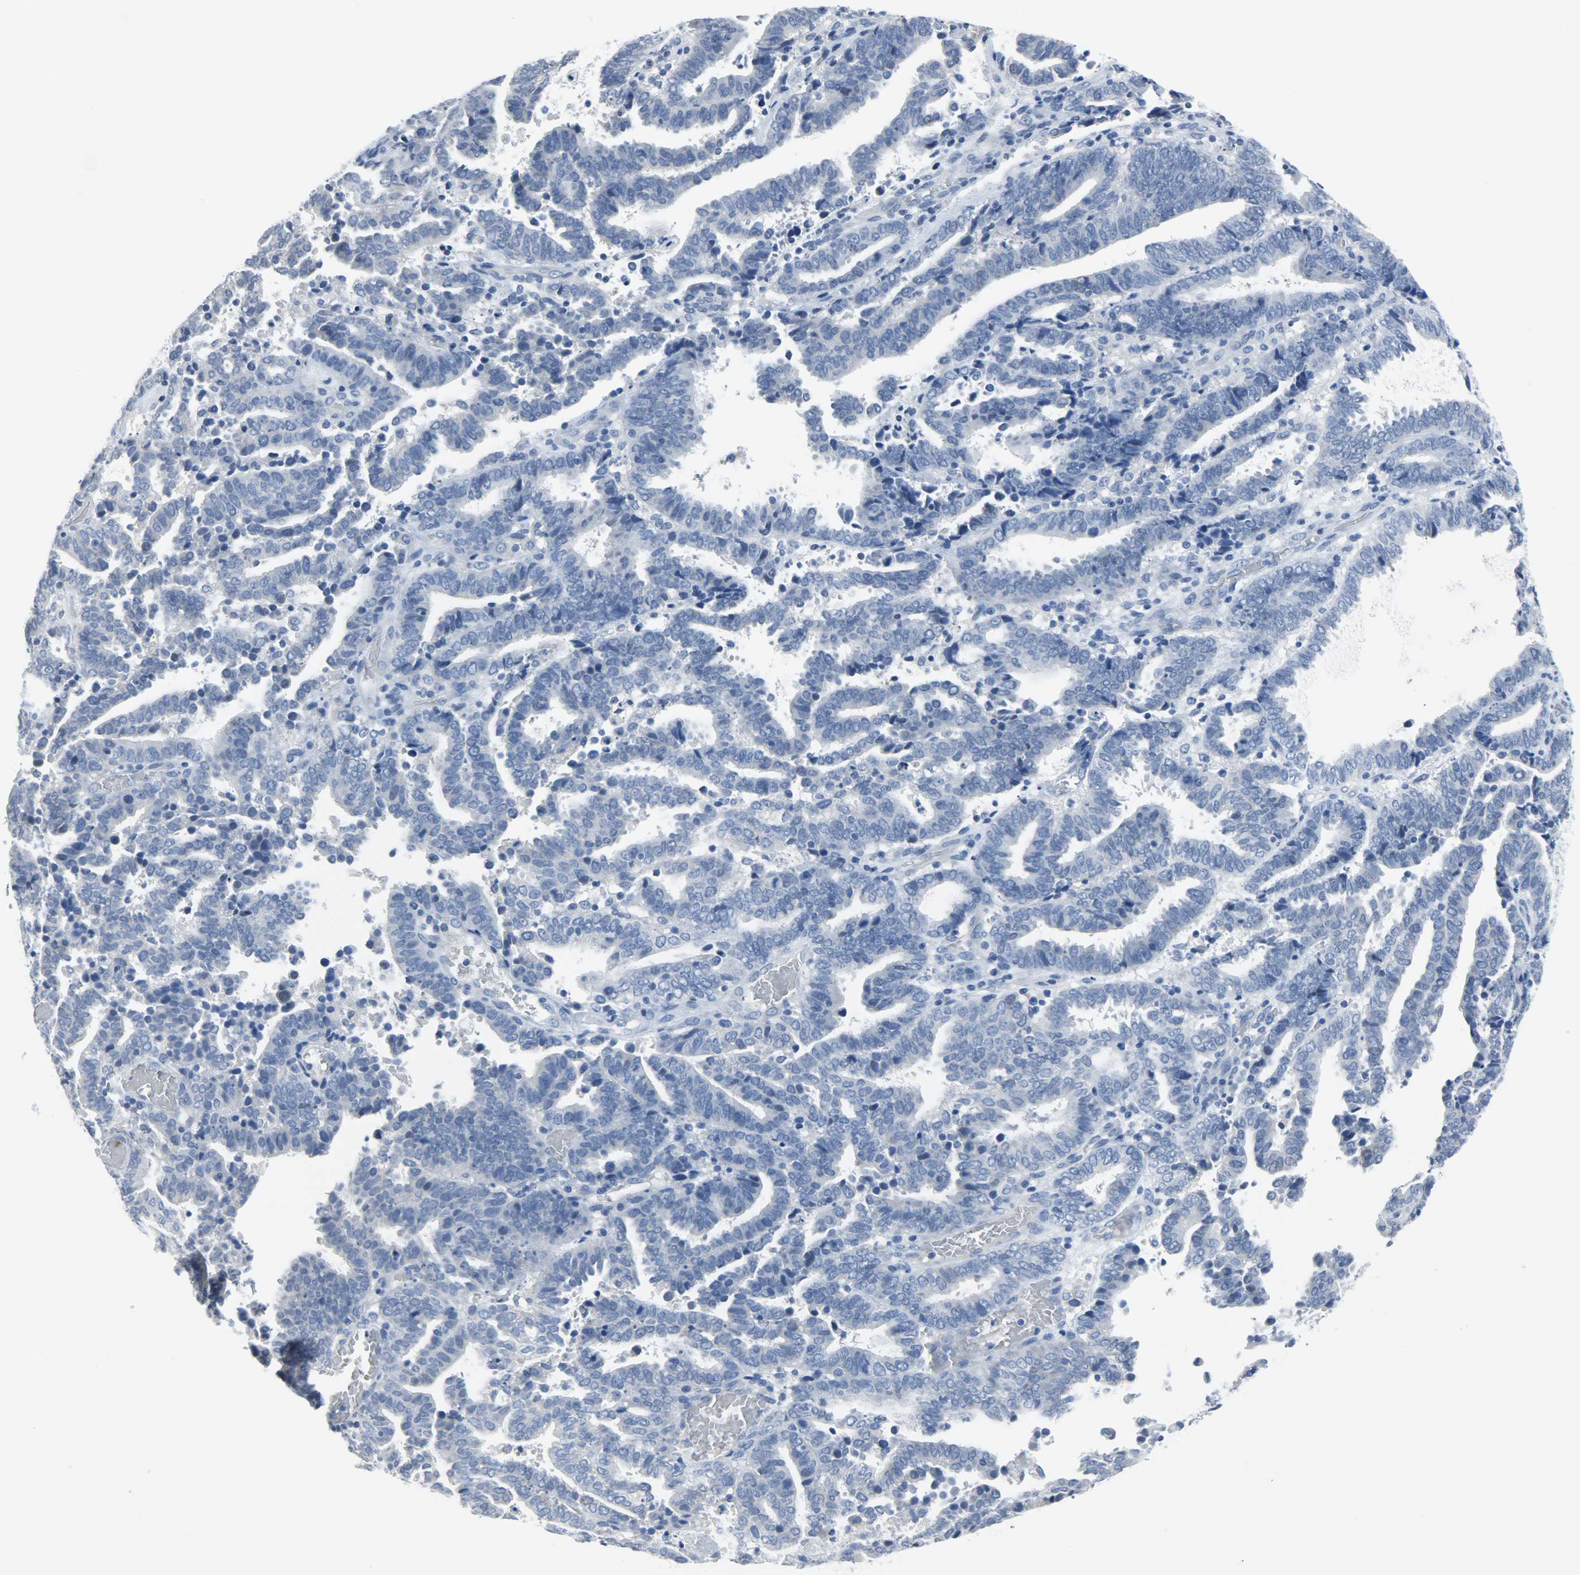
{"staining": {"intensity": "negative", "quantity": "none", "location": "none"}, "tissue": "endometrial cancer", "cell_type": "Tumor cells", "image_type": "cancer", "snomed": [{"axis": "morphology", "description": "Adenocarcinoma, NOS"}, {"axis": "topography", "description": "Uterus"}], "caption": "High magnification brightfield microscopy of endometrial adenocarcinoma stained with DAB (brown) and counterstained with hematoxylin (blue): tumor cells show no significant staining.", "gene": "CEBPE", "patient": {"sex": "female", "age": 83}}